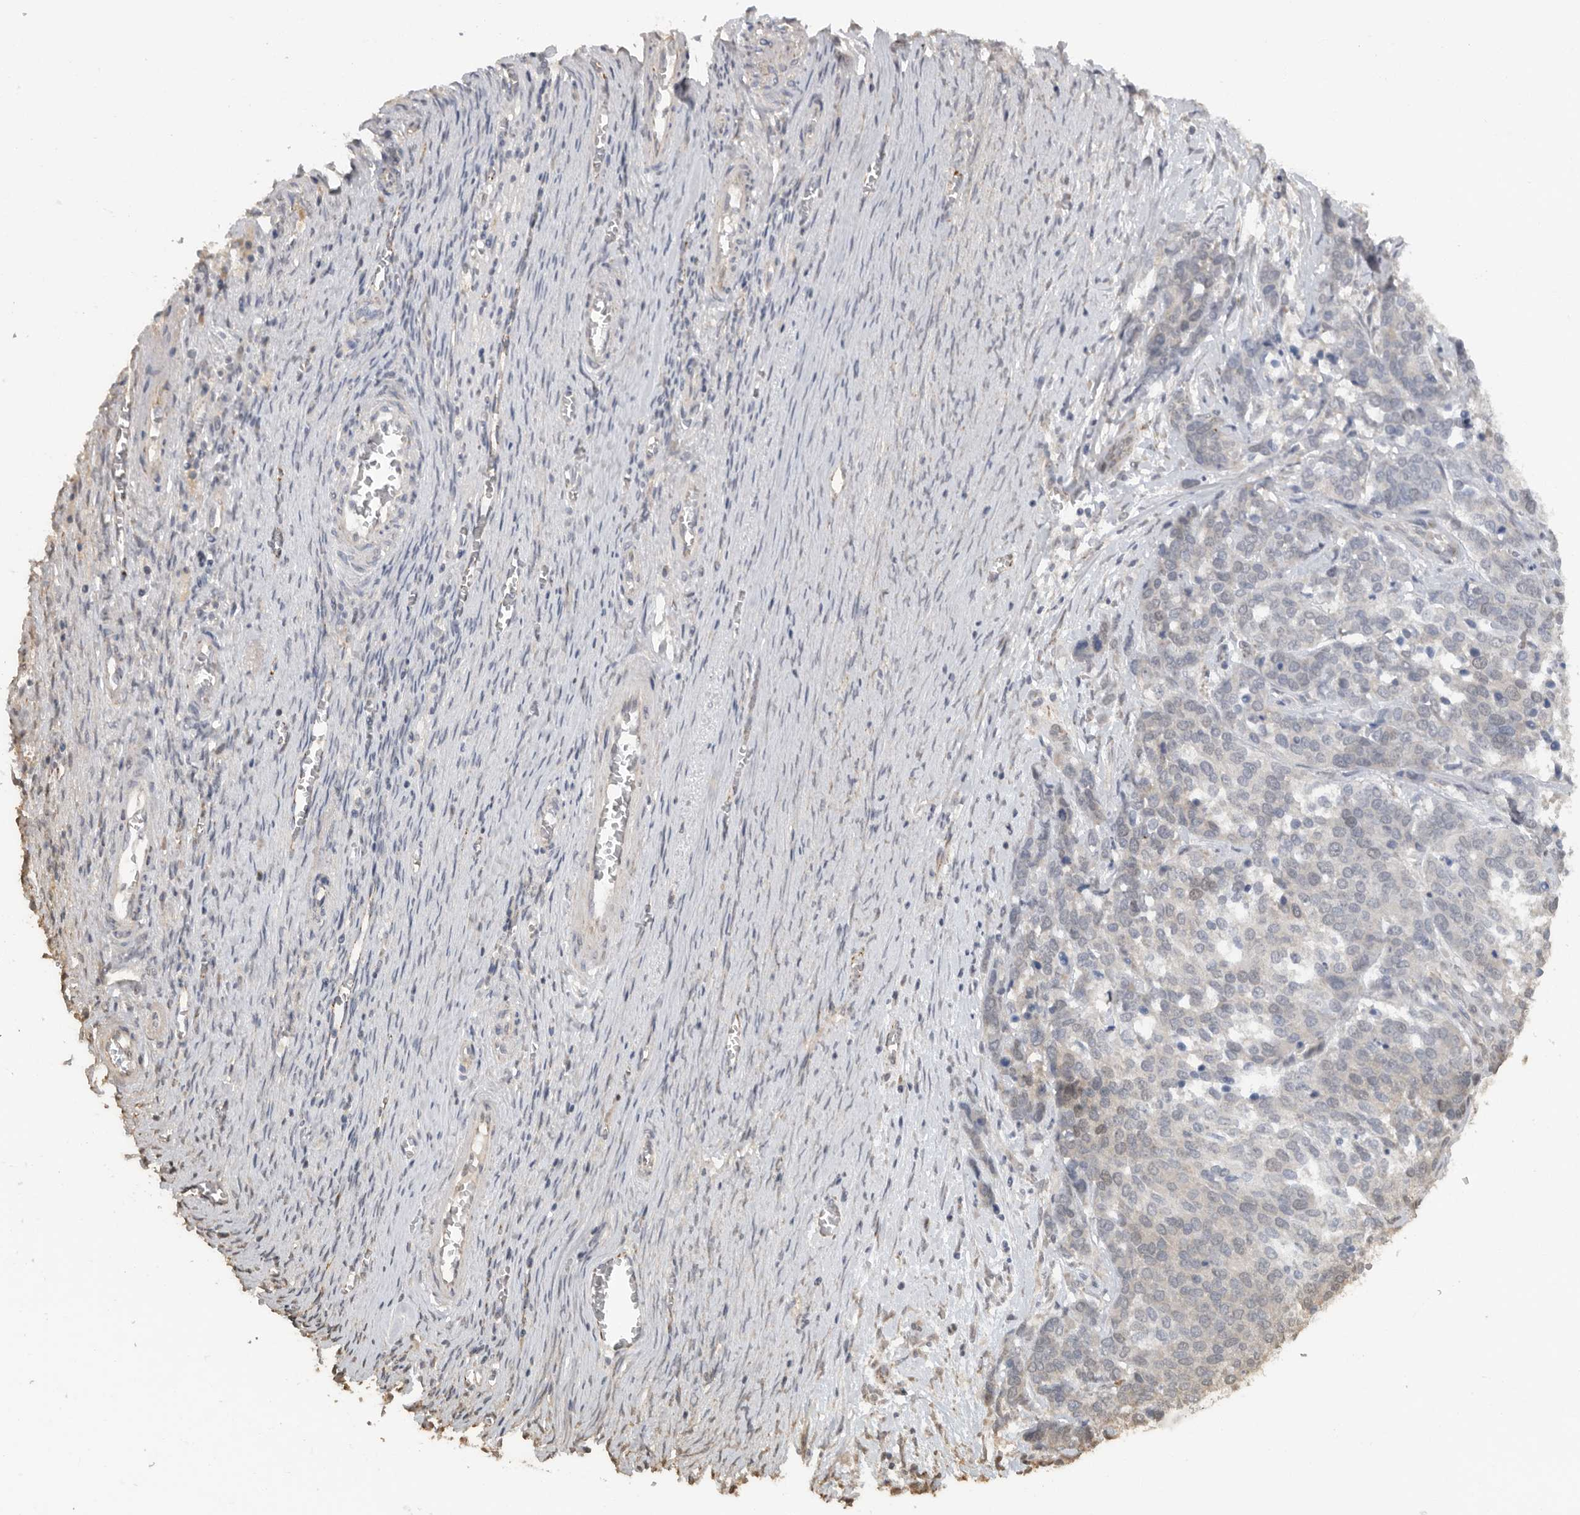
{"staining": {"intensity": "negative", "quantity": "none", "location": "none"}, "tissue": "ovarian cancer", "cell_type": "Tumor cells", "image_type": "cancer", "snomed": [{"axis": "morphology", "description": "Cystadenocarcinoma, serous, NOS"}, {"axis": "topography", "description": "Ovary"}], "caption": "An image of ovarian cancer (serous cystadenocarcinoma) stained for a protein displays no brown staining in tumor cells.", "gene": "DYRK2", "patient": {"sex": "female", "age": 44}}